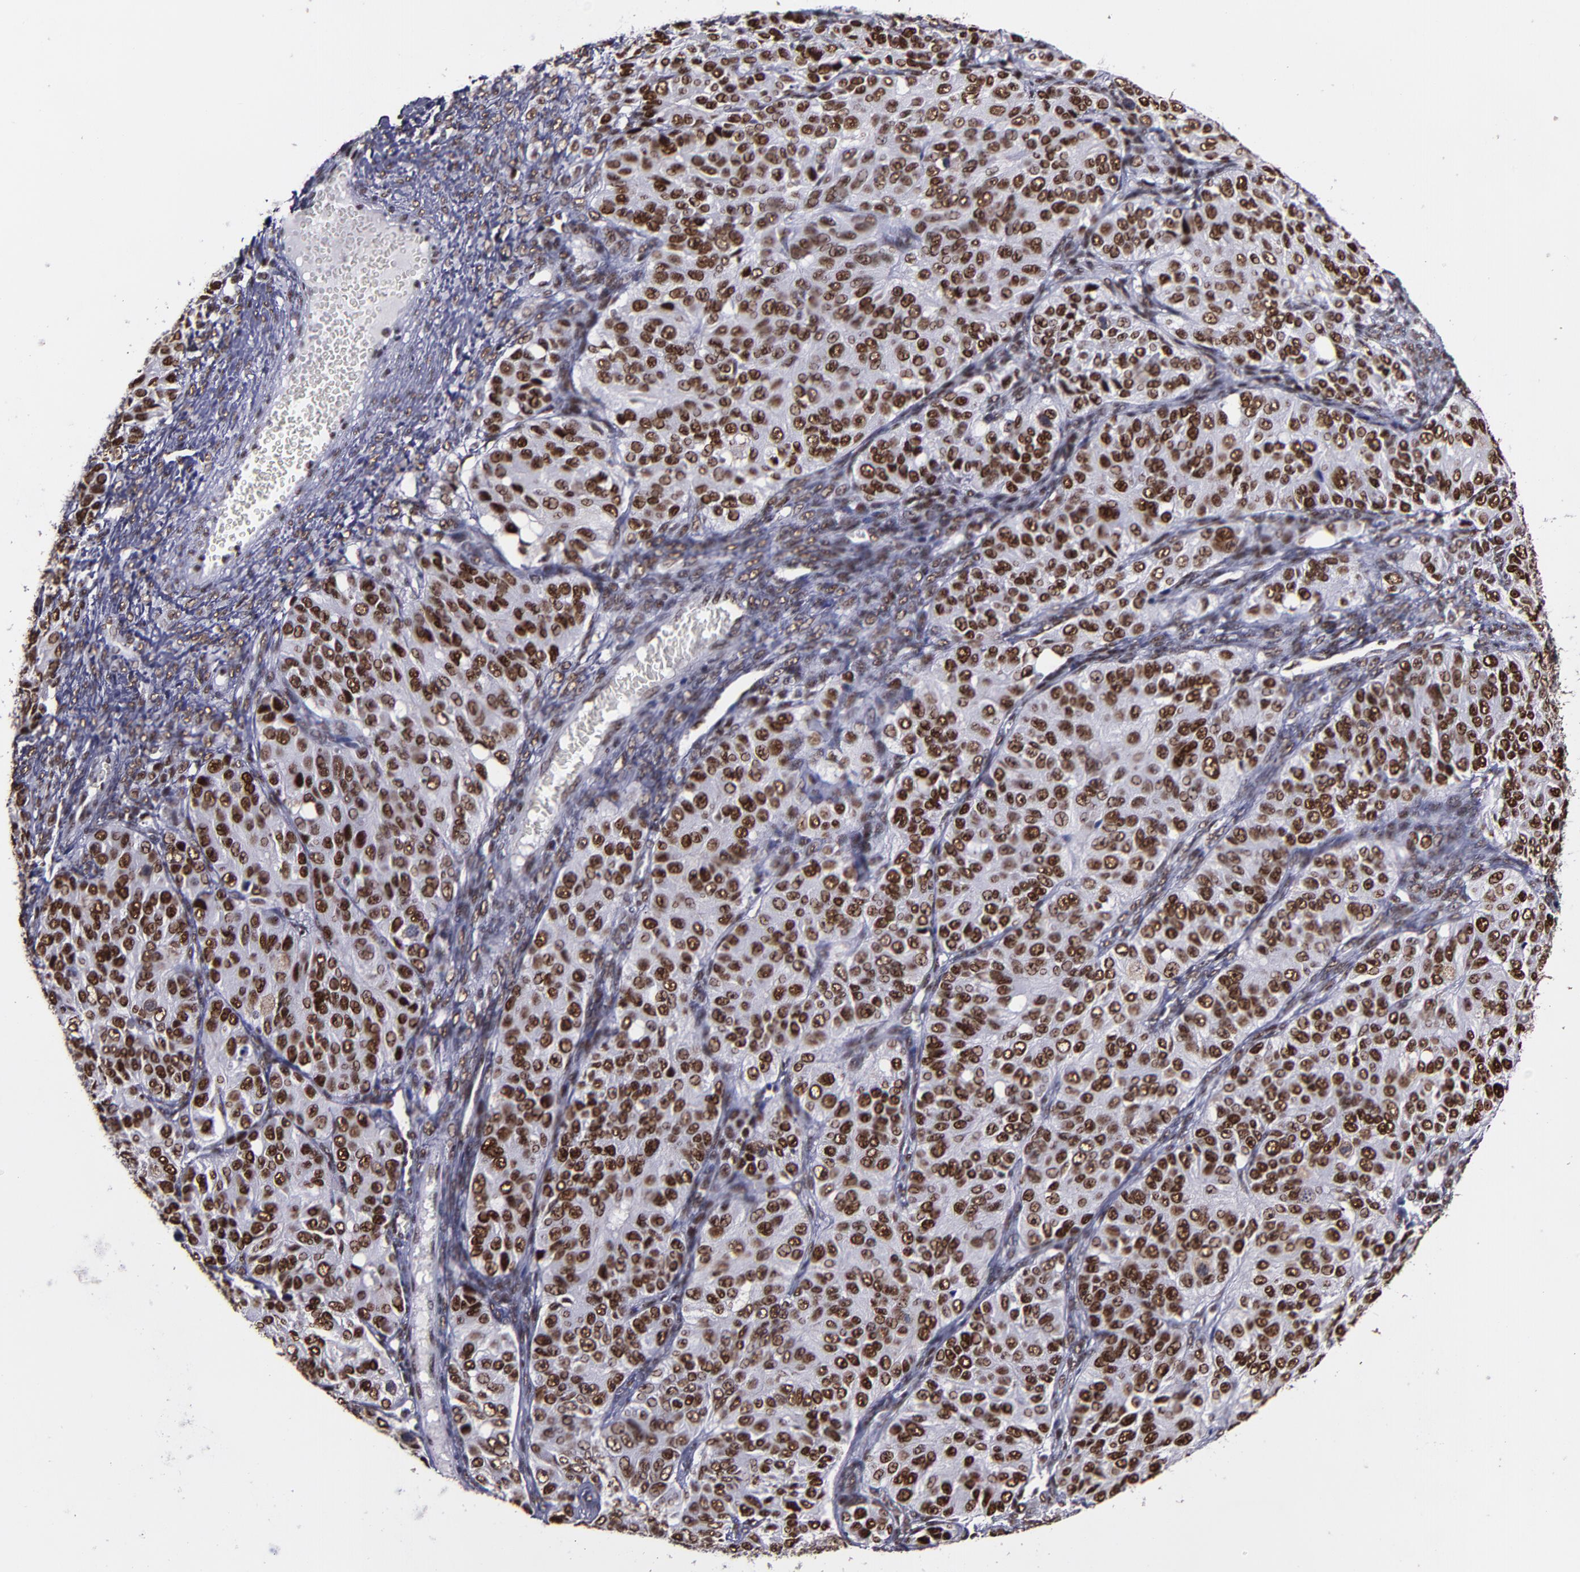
{"staining": {"intensity": "strong", "quantity": ">75%", "location": "nuclear"}, "tissue": "ovarian cancer", "cell_type": "Tumor cells", "image_type": "cancer", "snomed": [{"axis": "morphology", "description": "Carcinoma, endometroid"}, {"axis": "topography", "description": "Ovary"}], "caption": "The immunohistochemical stain shows strong nuclear positivity in tumor cells of ovarian cancer (endometroid carcinoma) tissue.", "gene": "PPP4R3A", "patient": {"sex": "female", "age": 51}}